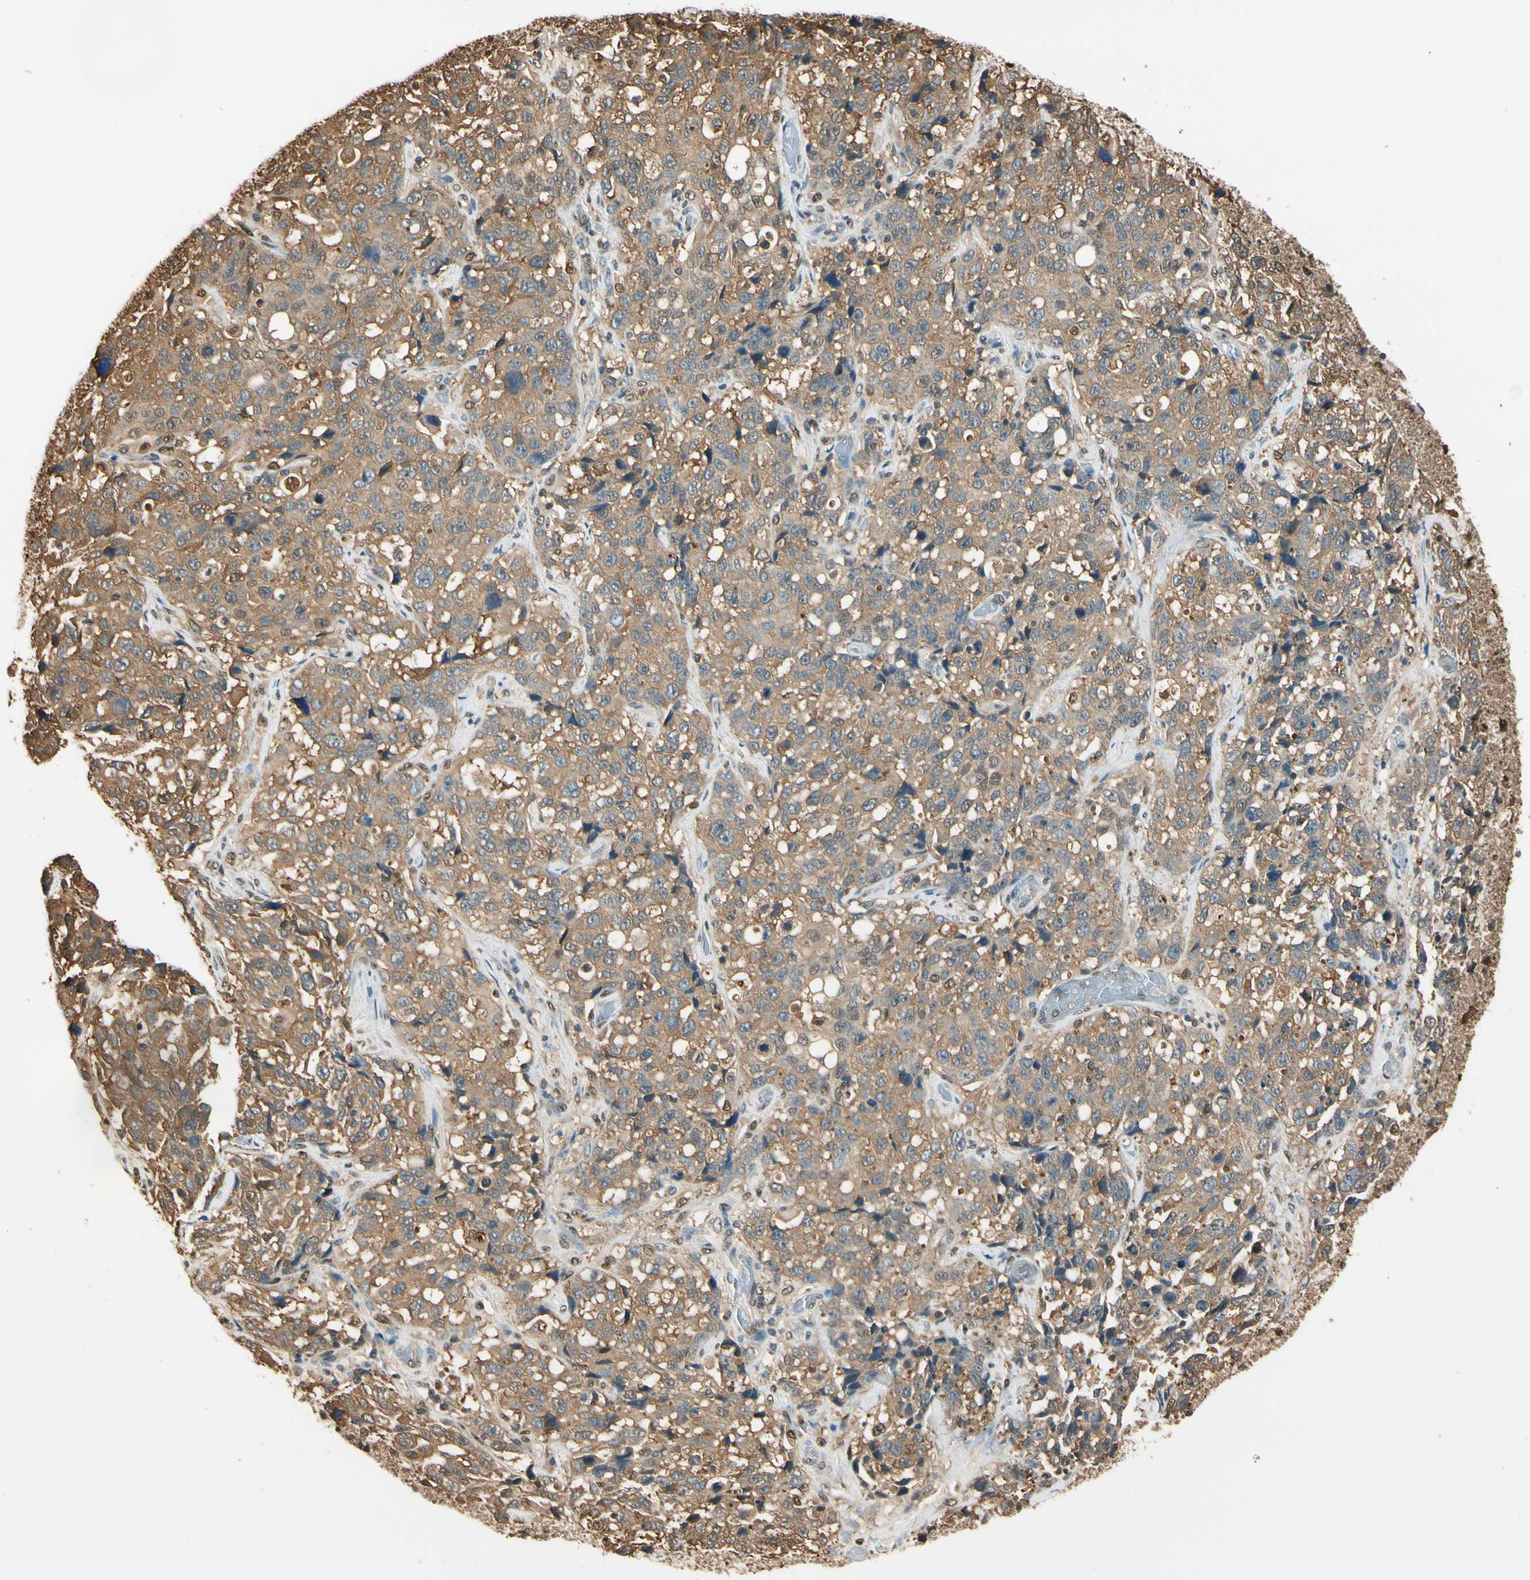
{"staining": {"intensity": "weak", "quantity": ">75%", "location": "cytoplasmic/membranous"}, "tissue": "stomach cancer", "cell_type": "Tumor cells", "image_type": "cancer", "snomed": [{"axis": "morphology", "description": "Normal tissue, NOS"}, {"axis": "morphology", "description": "Adenocarcinoma, NOS"}, {"axis": "topography", "description": "Stomach"}], "caption": "Brown immunohistochemical staining in human adenocarcinoma (stomach) reveals weak cytoplasmic/membranous expression in about >75% of tumor cells.", "gene": "PNCK", "patient": {"sex": "male", "age": 48}}